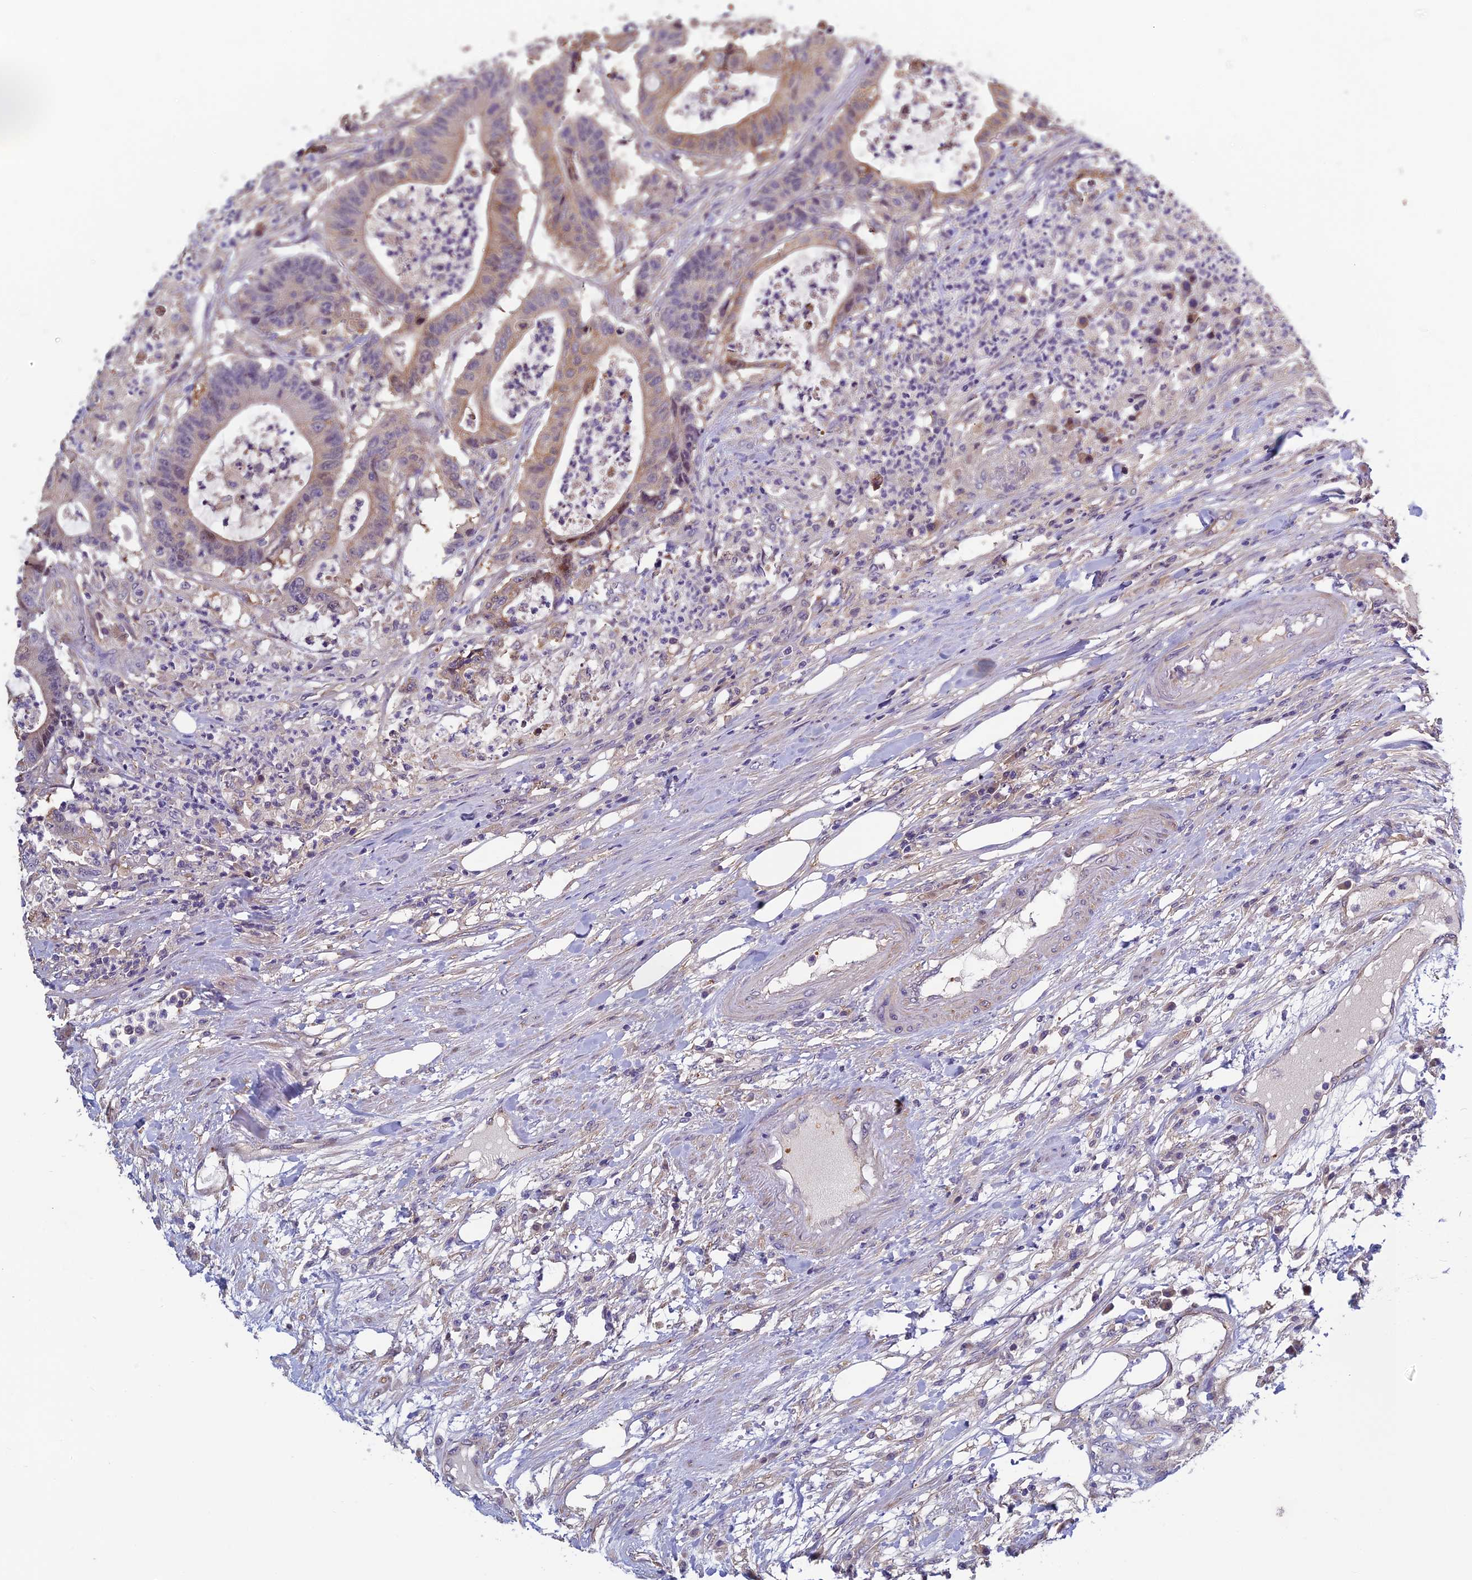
{"staining": {"intensity": "weak", "quantity": "25%-75%", "location": "cytoplasmic/membranous"}, "tissue": "colorectal cancer", "cell_type": "Tumor cells", "image_type": "cancer", "snomed": [{"axis": "morphology", "description": "Adenocarcinoma, NOS"}, {"axis": "topography", "description": "Colon"}], "caption": "IHC staining of colorectal cancer (adenocarcinoma), which reveals low levels of weak cytoplasmic/membranous positivity in approximately 25%-75% of tumor cells indicating weak cytoplasmic/membranous protein staining. The staining was performed using DAB (brown) for protein detection and nuclei were counterstained in hematoxylin (blue).", "gene": "HECA", "patient": {"sex": "female", "age": 84}}